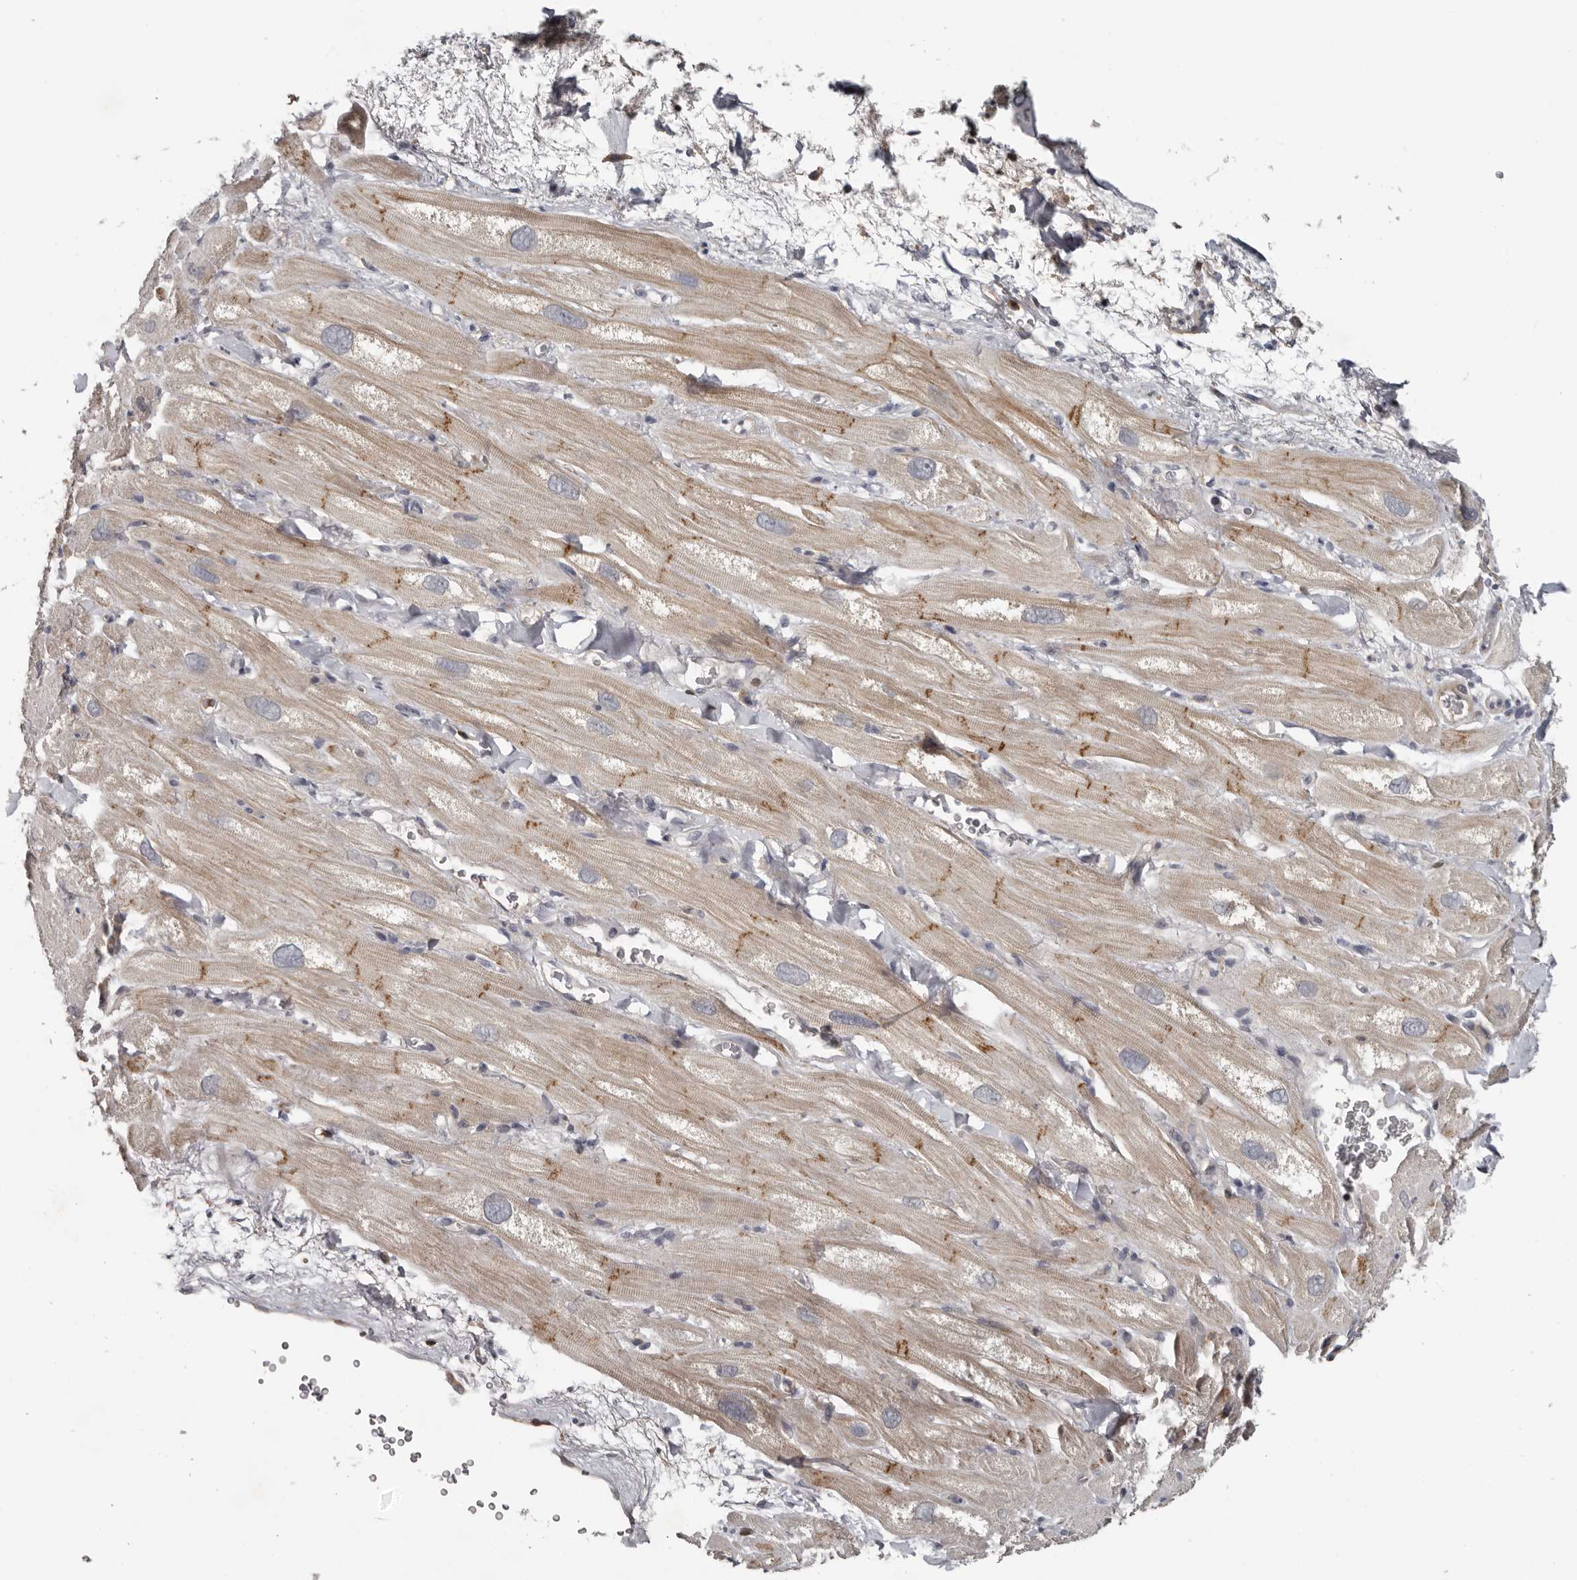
{"staining": {"intensity": "moderate", "quantity": "<25%", "location": "cytoplasmic/membranous"}, "tissue": "heart muscle", "cell_type": "Cardiomyocytes", "image_type": "normal", "snomed": [{"axis": "morphology", "description": "Normal tissue, NOS"}, {"axis": "topography", "description": "Heart"}], "caption": "Moderate cytoplasmic/membranous positivity is seen in about <25% of cardiomyocytes in normal heart muscle.", "gene": "ANKRD44", "patient": {"sex": "male", "age": 49}}